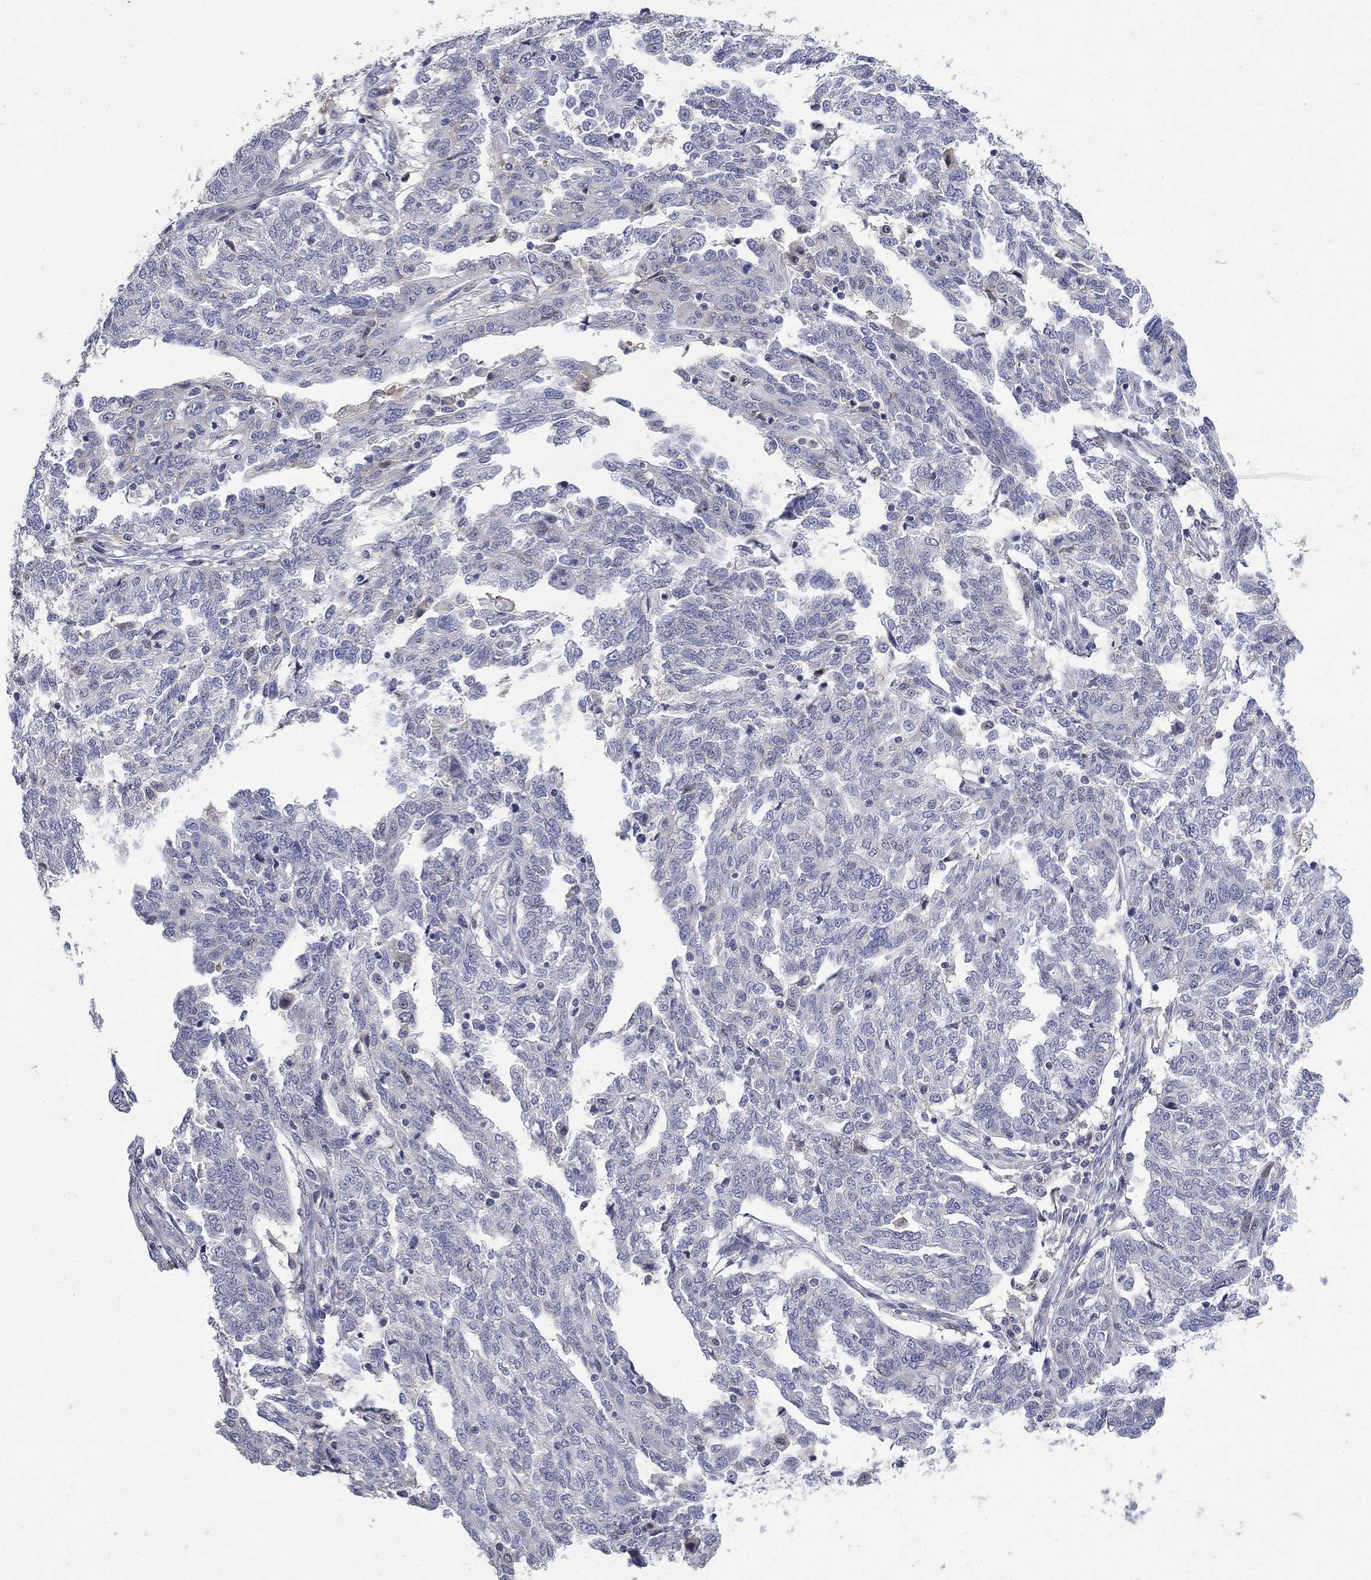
{"staining": {"intensity": "negative", "quantity": "none", "location": "none"}, "tissue": "ovarian cancer", "cell_type": "Tumor cells", "image_type": "cancer", "snomed": [{"axis": "morphology", "description": "Cystadenocarcinoma, serous, NOS"}, {"axis": "topography", "description": "Ovary"}], "caption": "Immunohistochemistry (IHC) image of neoplastic tissue: human ovarian cancer stained with DAB exhibits no significant protein positivity in tumor cells.", "gene": "CETN1", "patient": {"sex": "female", "age": 67}}